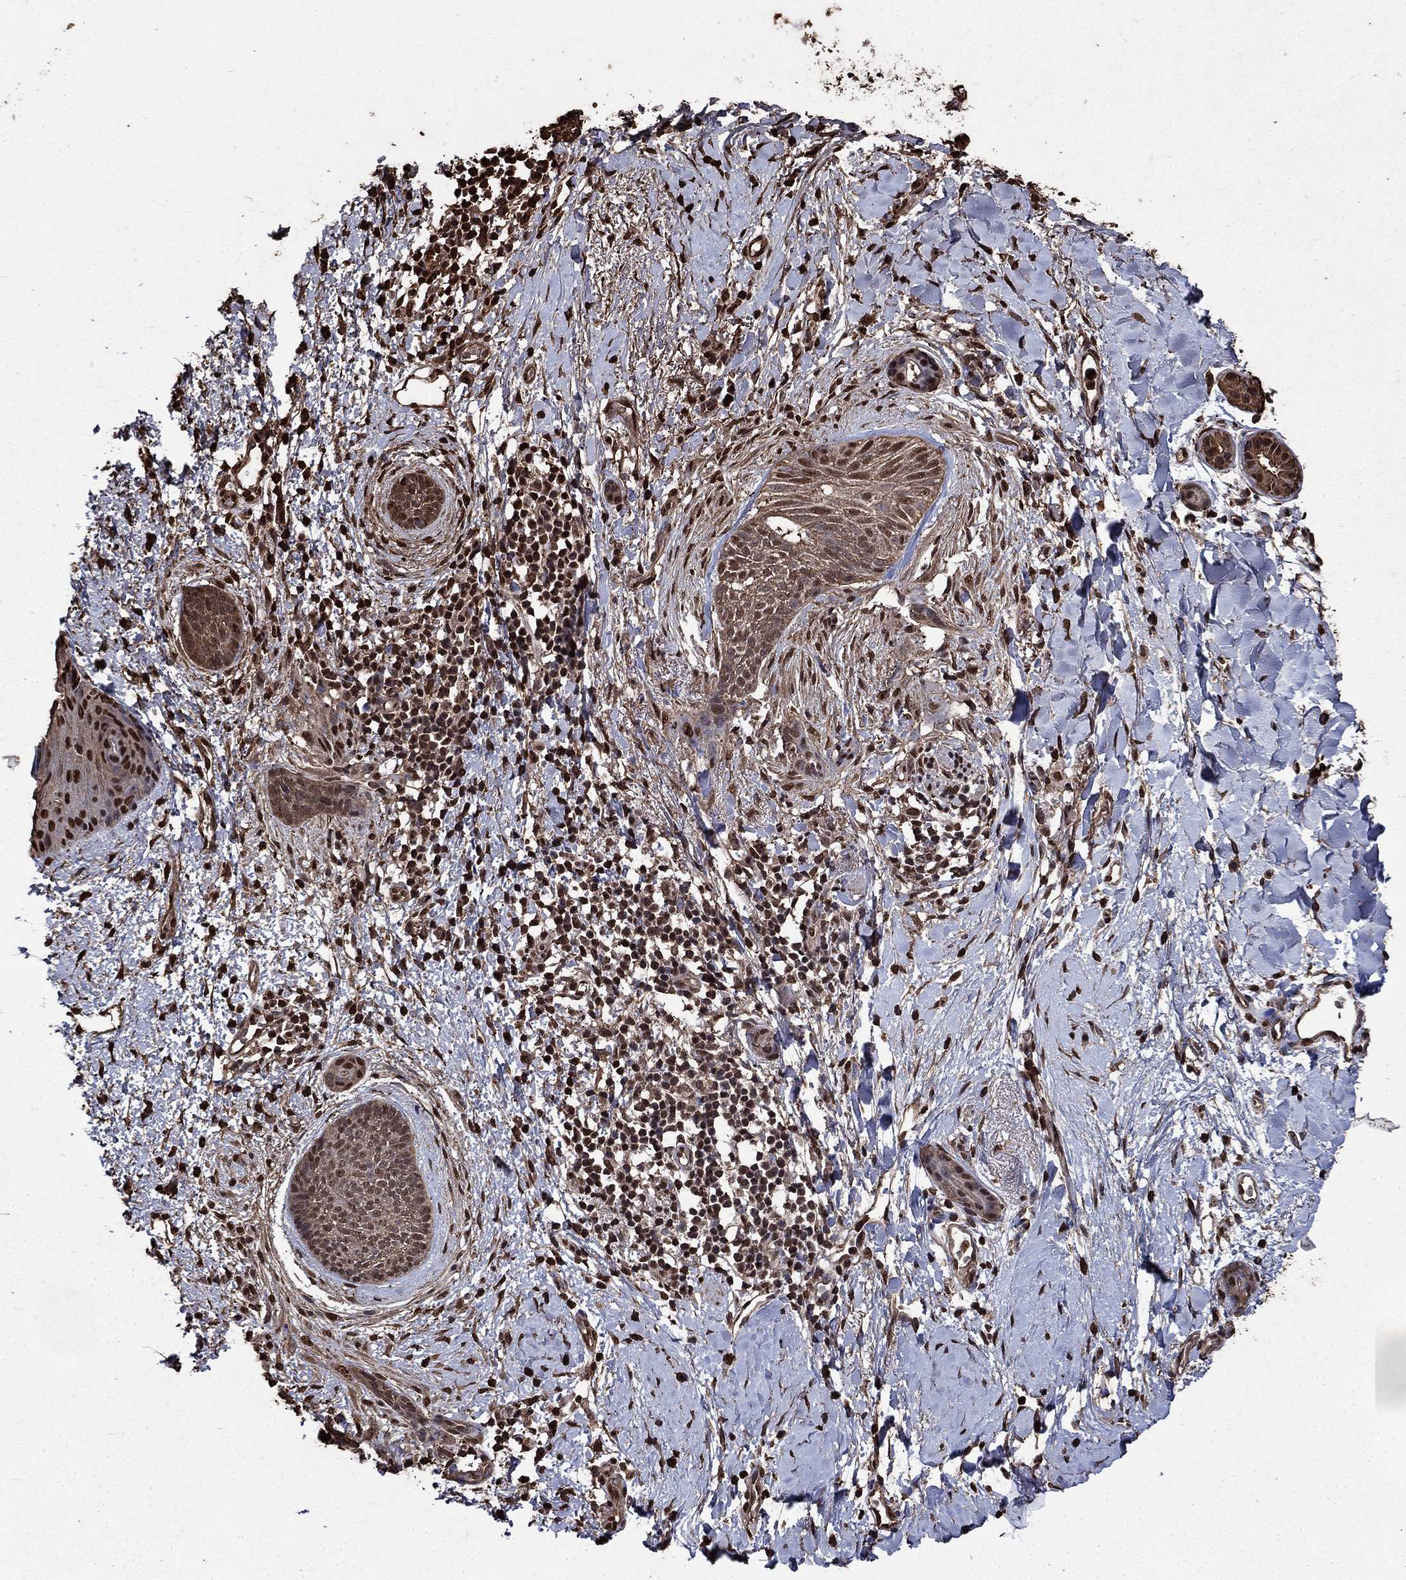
{"staining": {"intensity": "moderate", "quantity": ">75%", "location": "nuclear"}, "tissue": "skin cancer", "cell_type": "Tumor cells", "image_type": "cancer", "snomed": [{"axis": "morphology", "description": "Basal cell carcinoma"}, {"axis": "topography", "description": "Skin"}], "caption": "High-power microscopy captured an IHC image of skin cancer (basal cell carcinoma), revealing moderate nuclear staining in approximately >75% of tumor cells.", "gene": "GAPDH", "patient": {"sex": "female", "age": 65}}